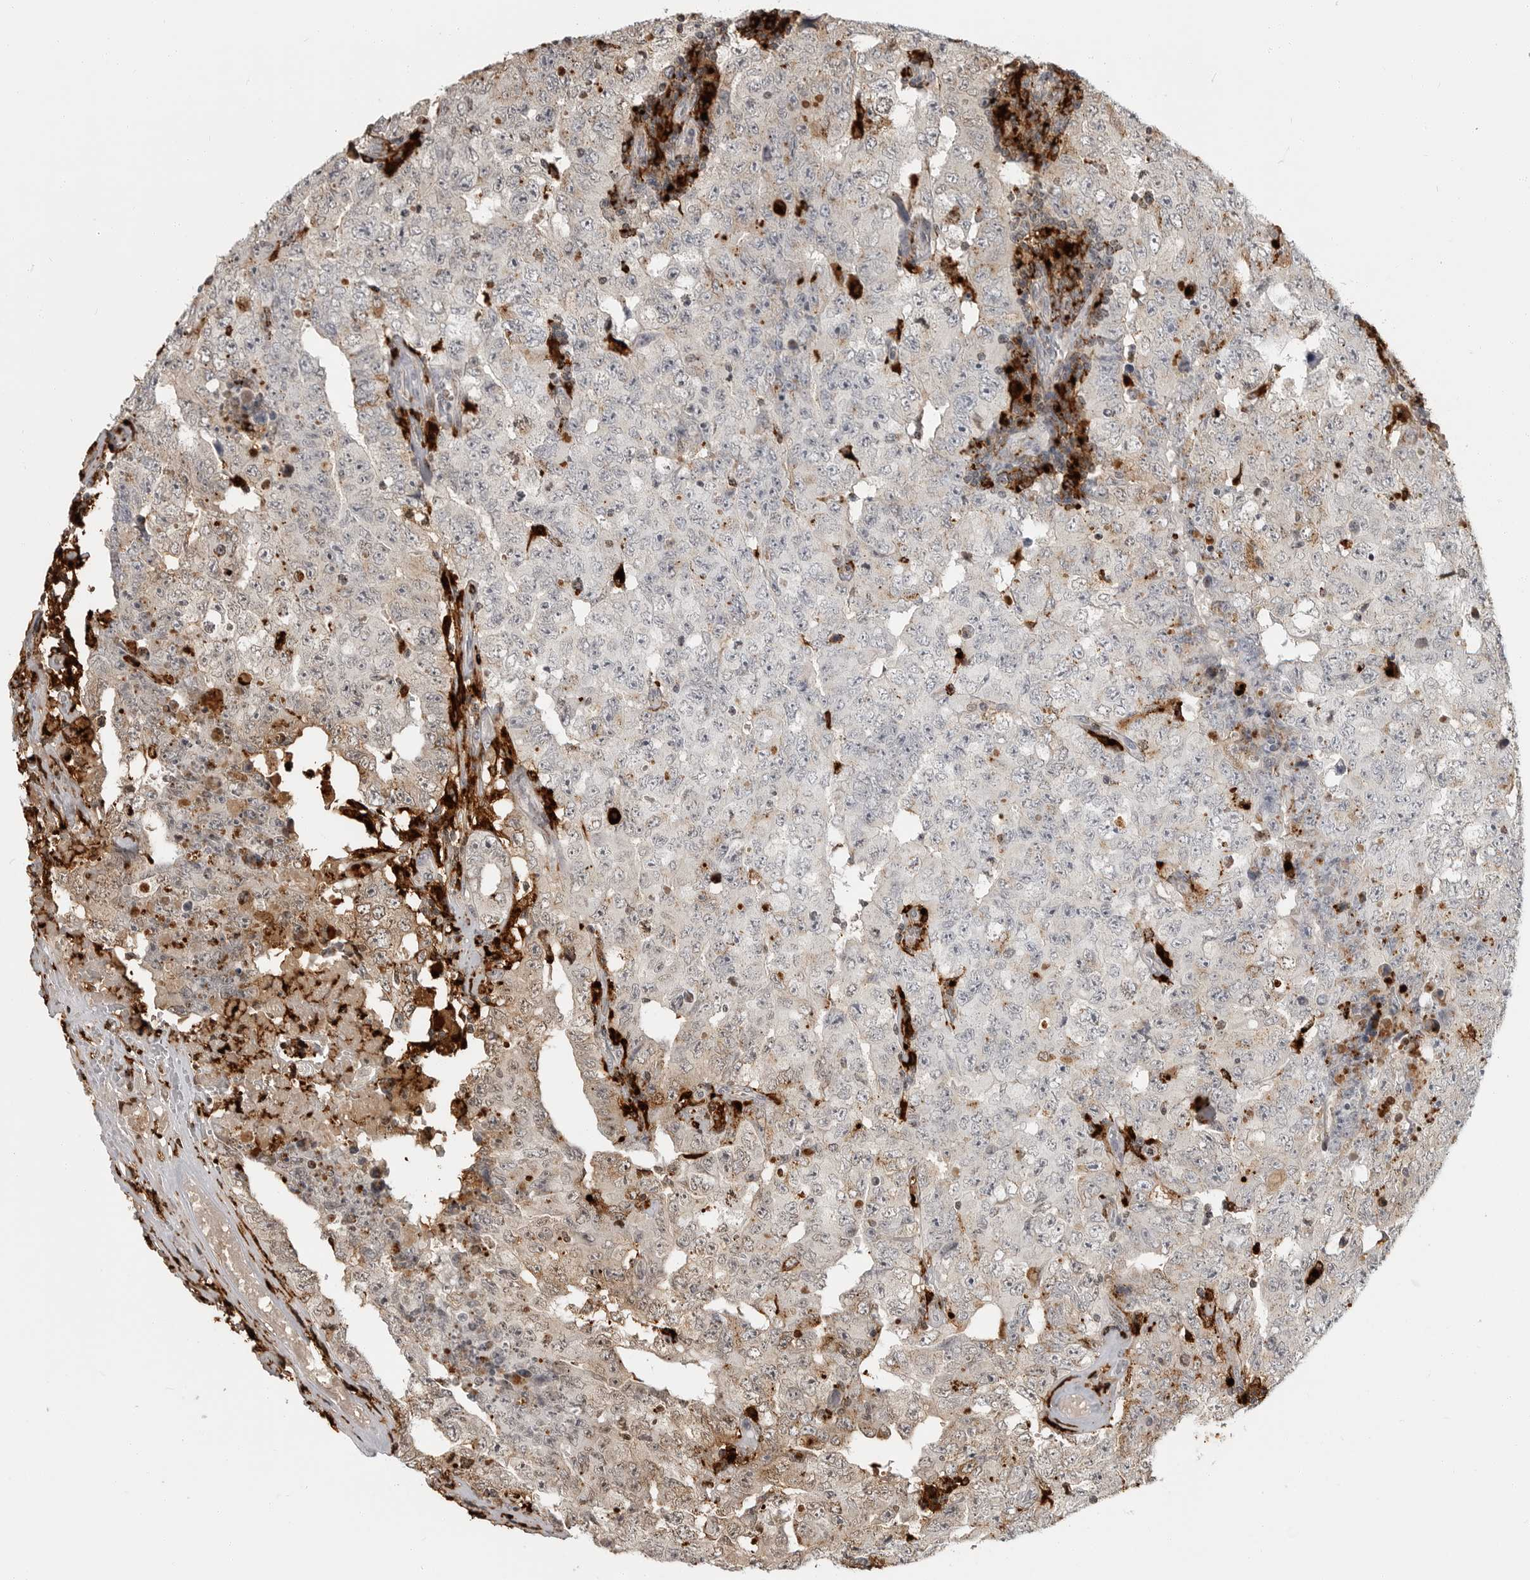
{"staining": {"intensity": "weak", "quantity": "<25%", "location": "cytoplasmic/membranous,nuclear"}, "tissue": "testis cancer", "cell_type": "Tumor cells", "image_type": "cancer", "snomed": [{"axis": "morphology", "description": "Carcinoma, Embryonal, NOS"}, {"axis": "topography", "description": "Testis"}], "caption": "IHC of human testis embryonal carcinoma exhibits no staining in tumor cells.", "gene": "IFI30", "patient": {"sex": "male", "age": 26}}